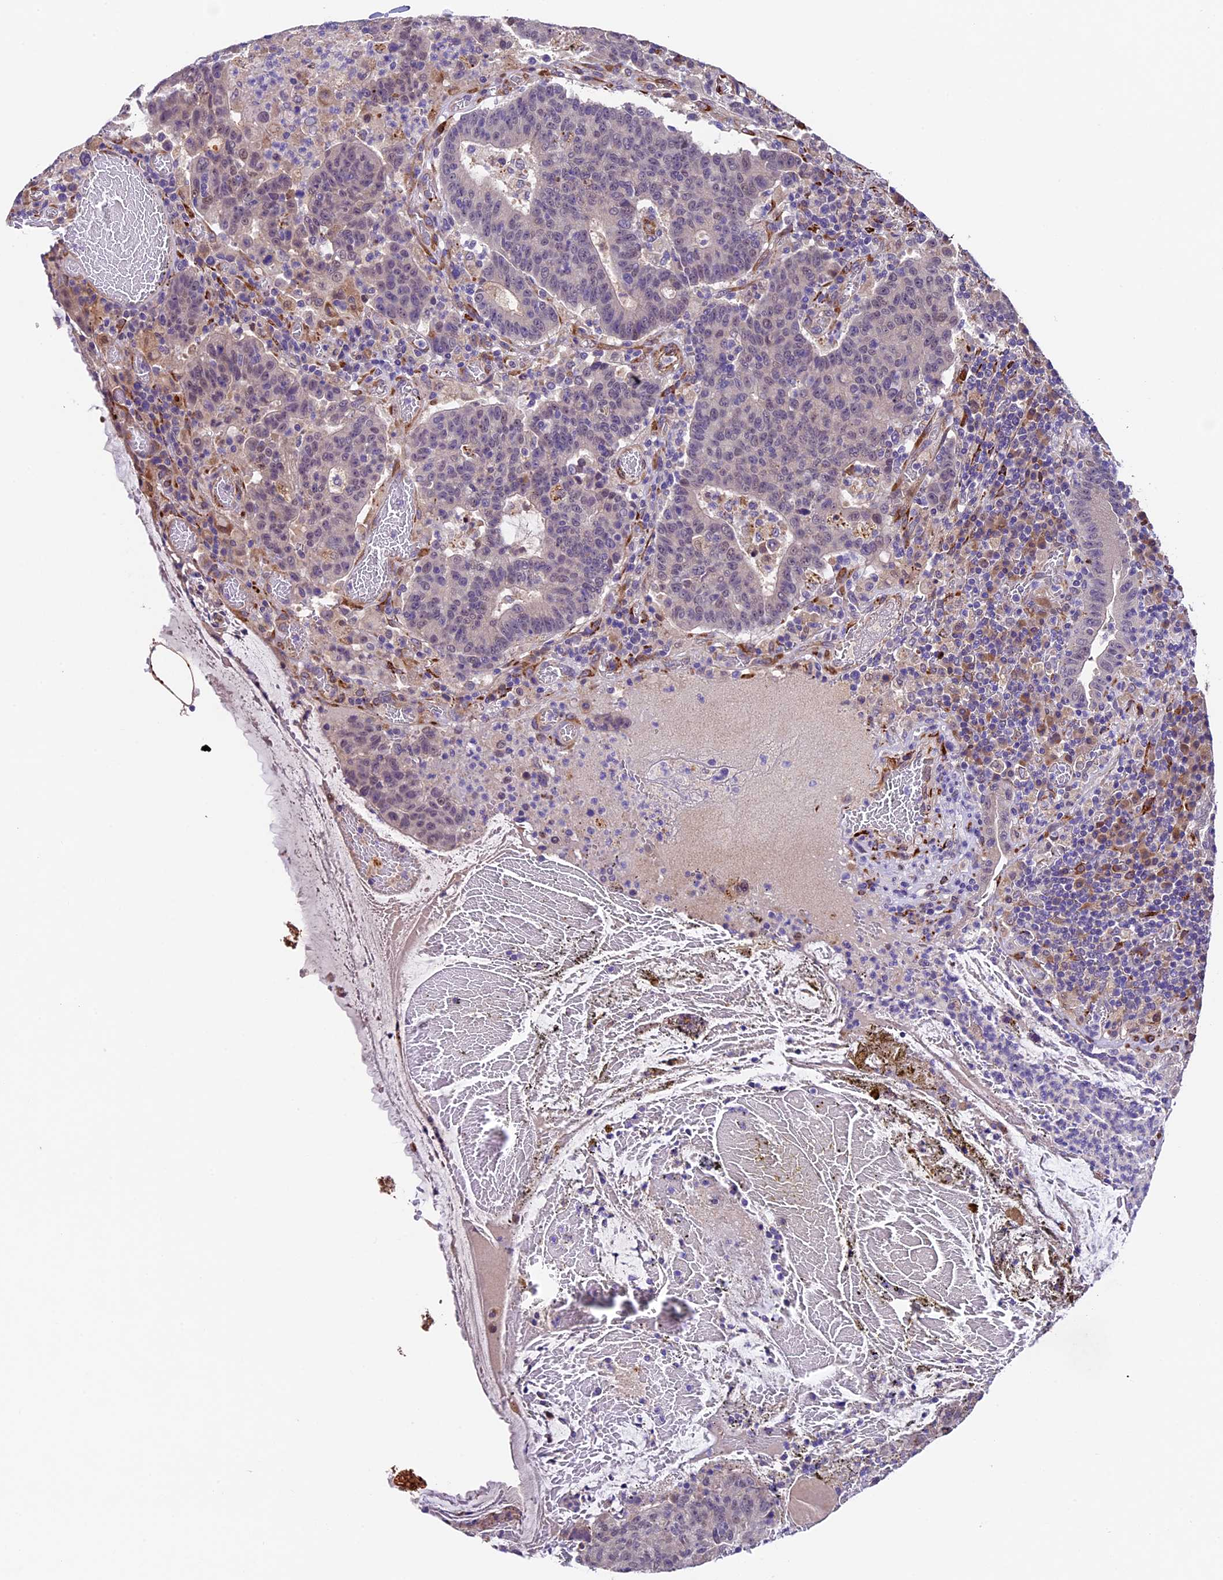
{"staining": {"intensity": "negative", "quantity": "none", "location": "none"}, "tissue": "colorectal cancer", "cell_type": "Tumor cells", "image_type": "cancer", "snomed": [{"axis": "morphology", "description": "Adenocarcinoma, NOS"}, {"axis": "topography", "description": "Colon"}], "caption": "There is no significant positivity in tumor cells of colorectal adenocarcinoma.", "gene": "LSM7", "patient": {"sex": "female", "age": 75}}